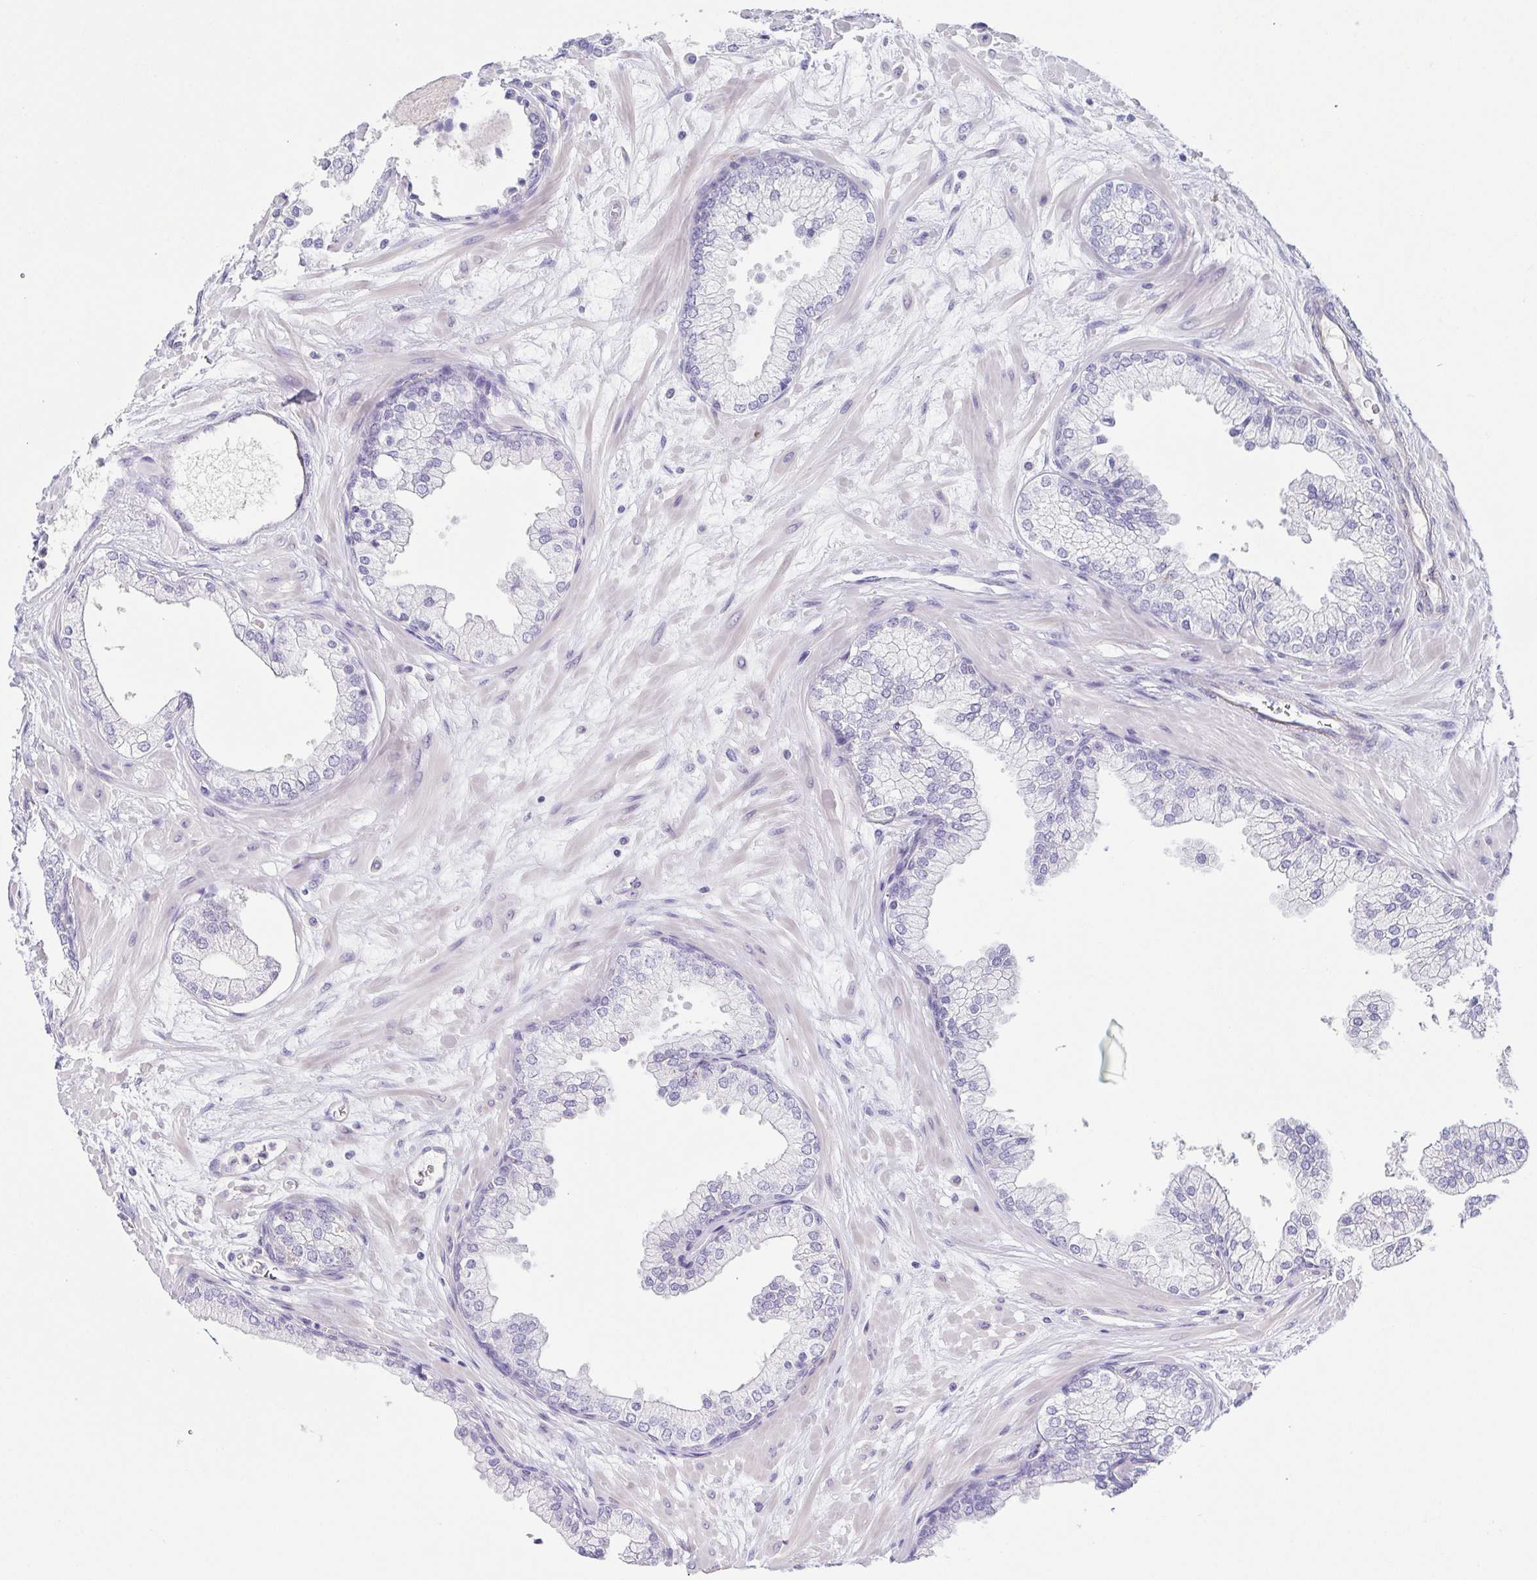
{"staining": {"intensity": "negative", "quantity": "none", "location": "none"}, "tissue": "prostate", "cell_type": "Glandular cells", "image_type": "normal", "snomed": [{"axis": "morphology", "description": "Normal tissue, NOS"}, {"axis": "topography", "description": "Prostate"}, {"axis": "topography", "description": "Peripheral nerve tissue"}], "caption": "This is an immunohistochemistry (IHC) image of benign human prostate. There is no staining in glandular cells.", "gene": "COL17A1", "patient": {"sex": "male", "age": 61}}